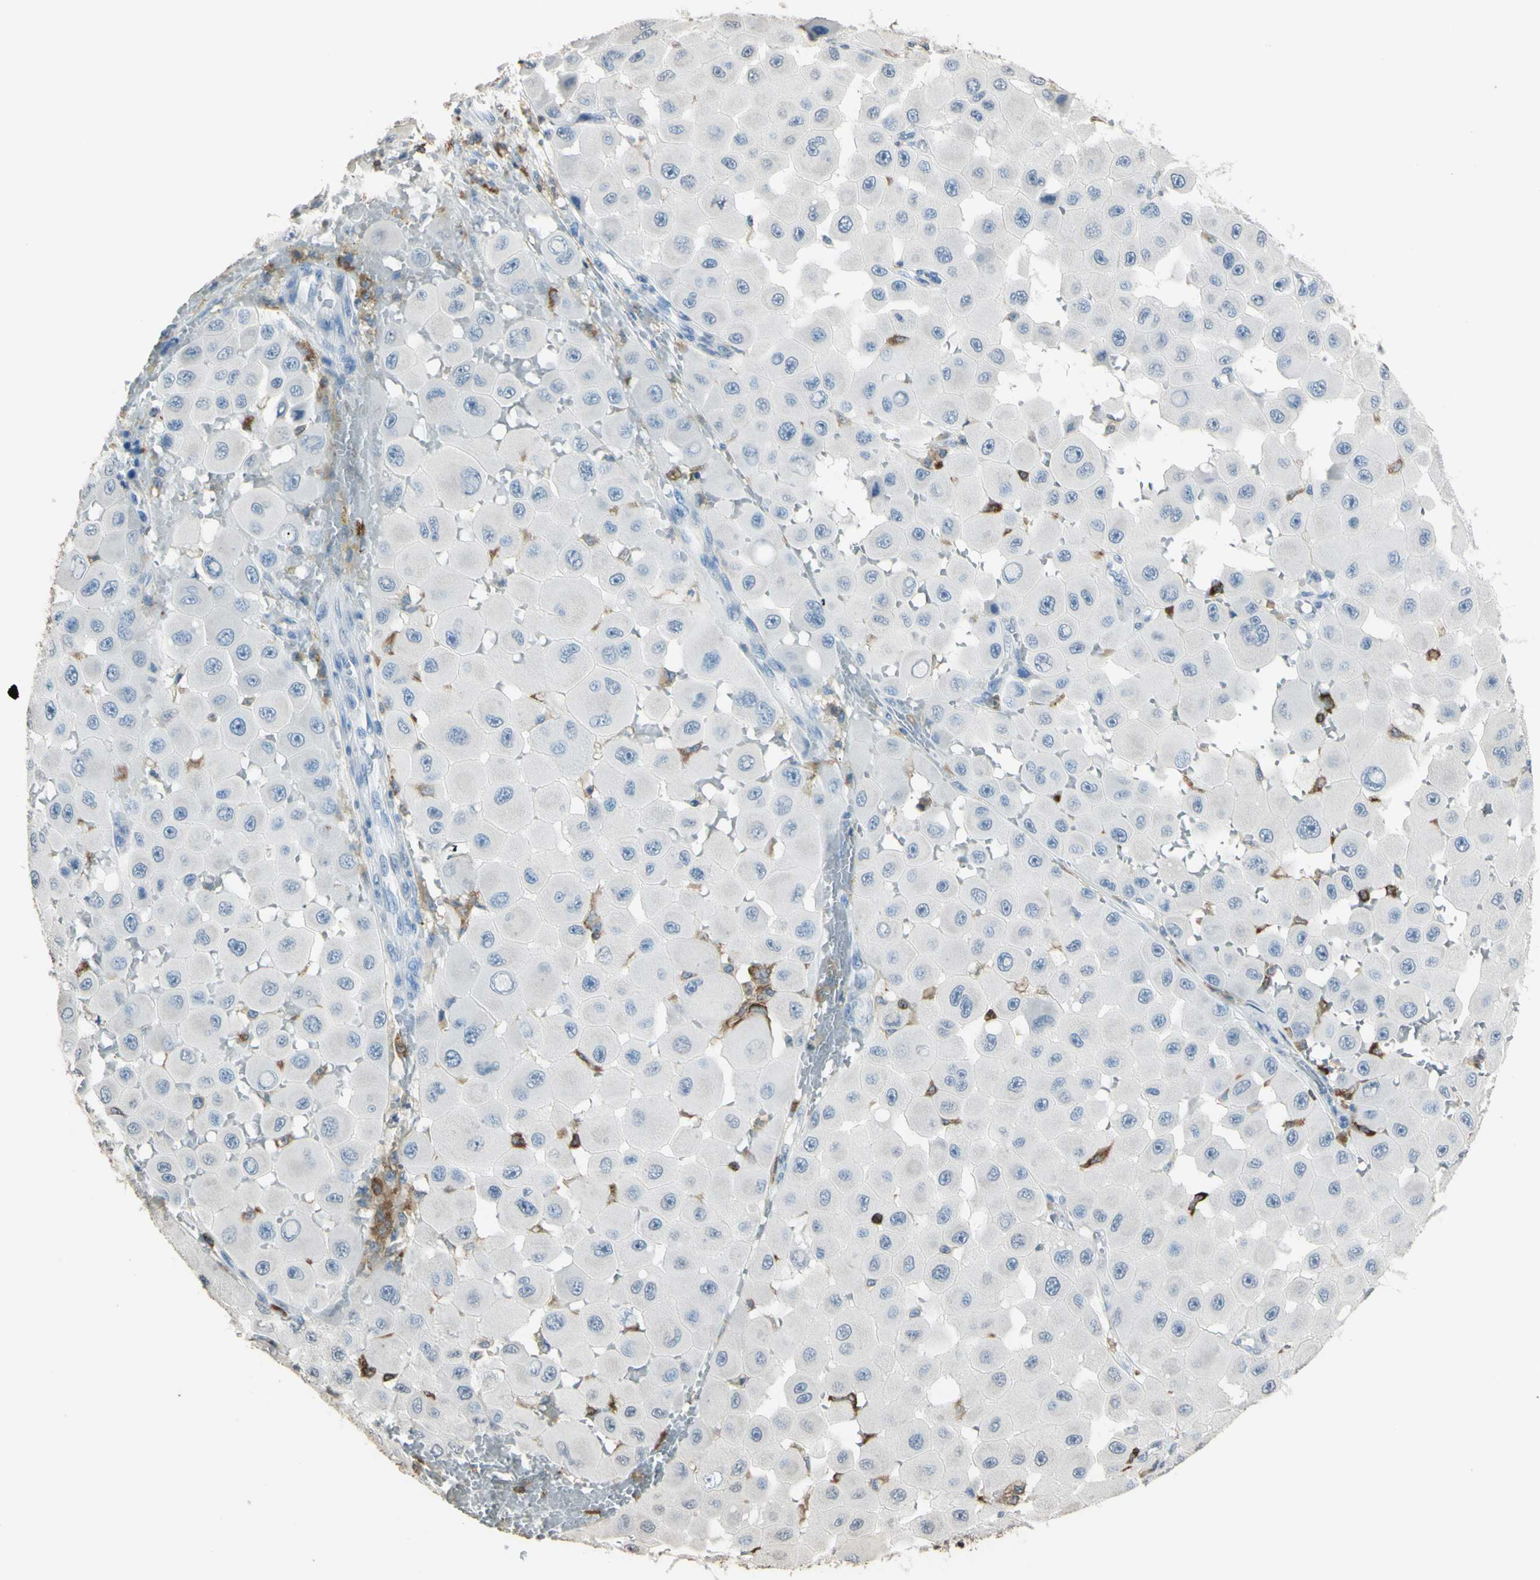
{"staining": {"intensity": "negative", "quantity": "none", "location": "none"}, "tissue": "melanoma", "cell_type": "Tumor cells", "image_type": "cancer", "snomed": [{"axis": "morphology", "description": "Malignant melanoma, NOS"}, {"axis": "topography", "description": "Skin"}], "caption": "This is an immunohistochemistry micrograph of melanoma. There is no staining in tumor cells.", "gene": "PSTPIP1", "patient": {"sex": "female", "age": 81}}